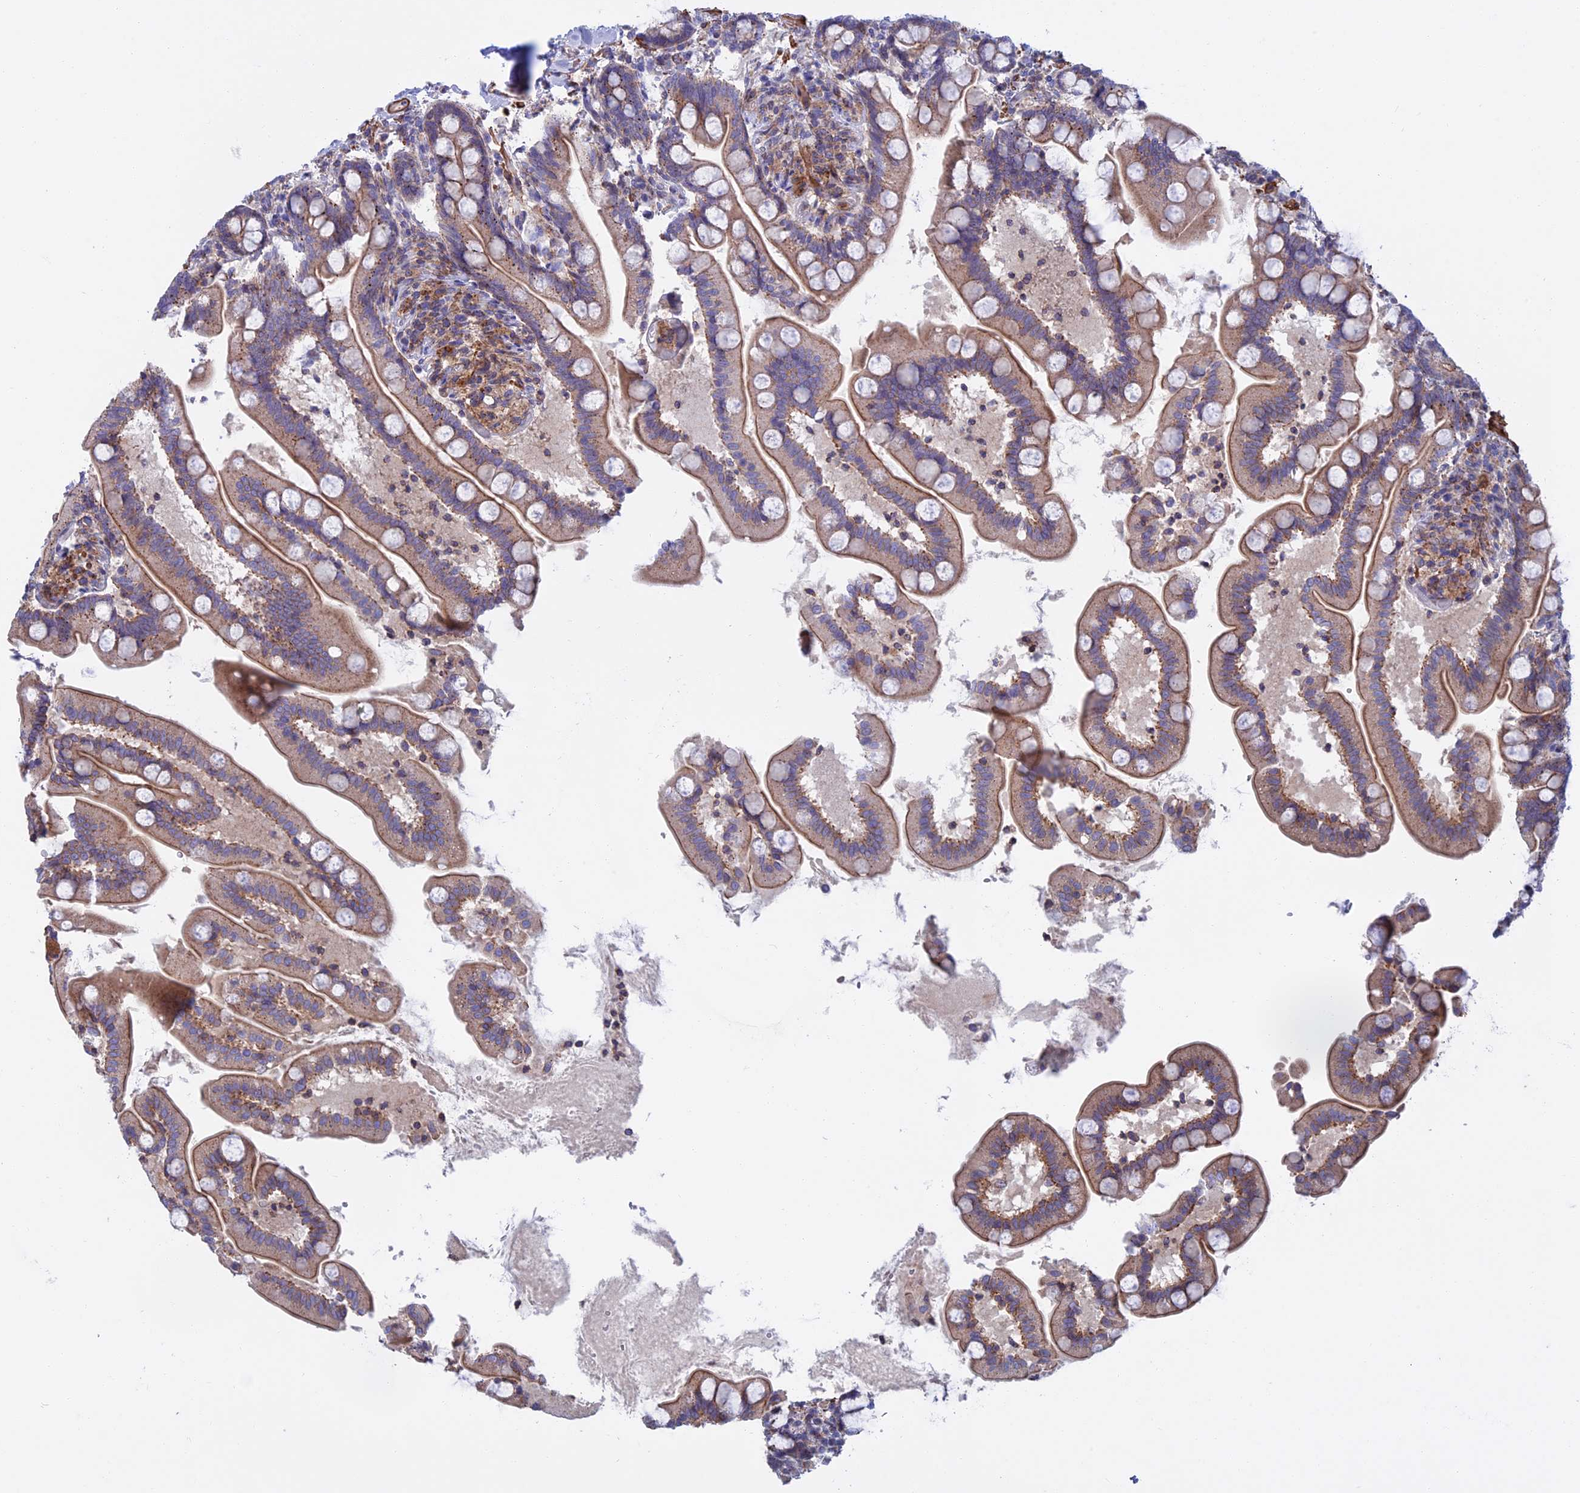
{"staining": {"intensity": "weak", "quantity": "25%-75%", "location": "cytoplasmic/membranous"}, "tissue": "small intestine", "cell_type": "Glandular cells", "image_type": "normal", "snomed": [{"axis": "morphology", "description": "Normal tissue, NOS"}, {"axis": "topography", "description": "Small intestine"}], "caption": "DAB (3,3'-diaminobenzidine) immunohistochemical staining of benign human small intestine displays weak cytoplasmic/membranous protein expression in about 25%-75% of glandular cells.", "gene": "LYPD5", "patient": {"sex": "female", "age": 64}}